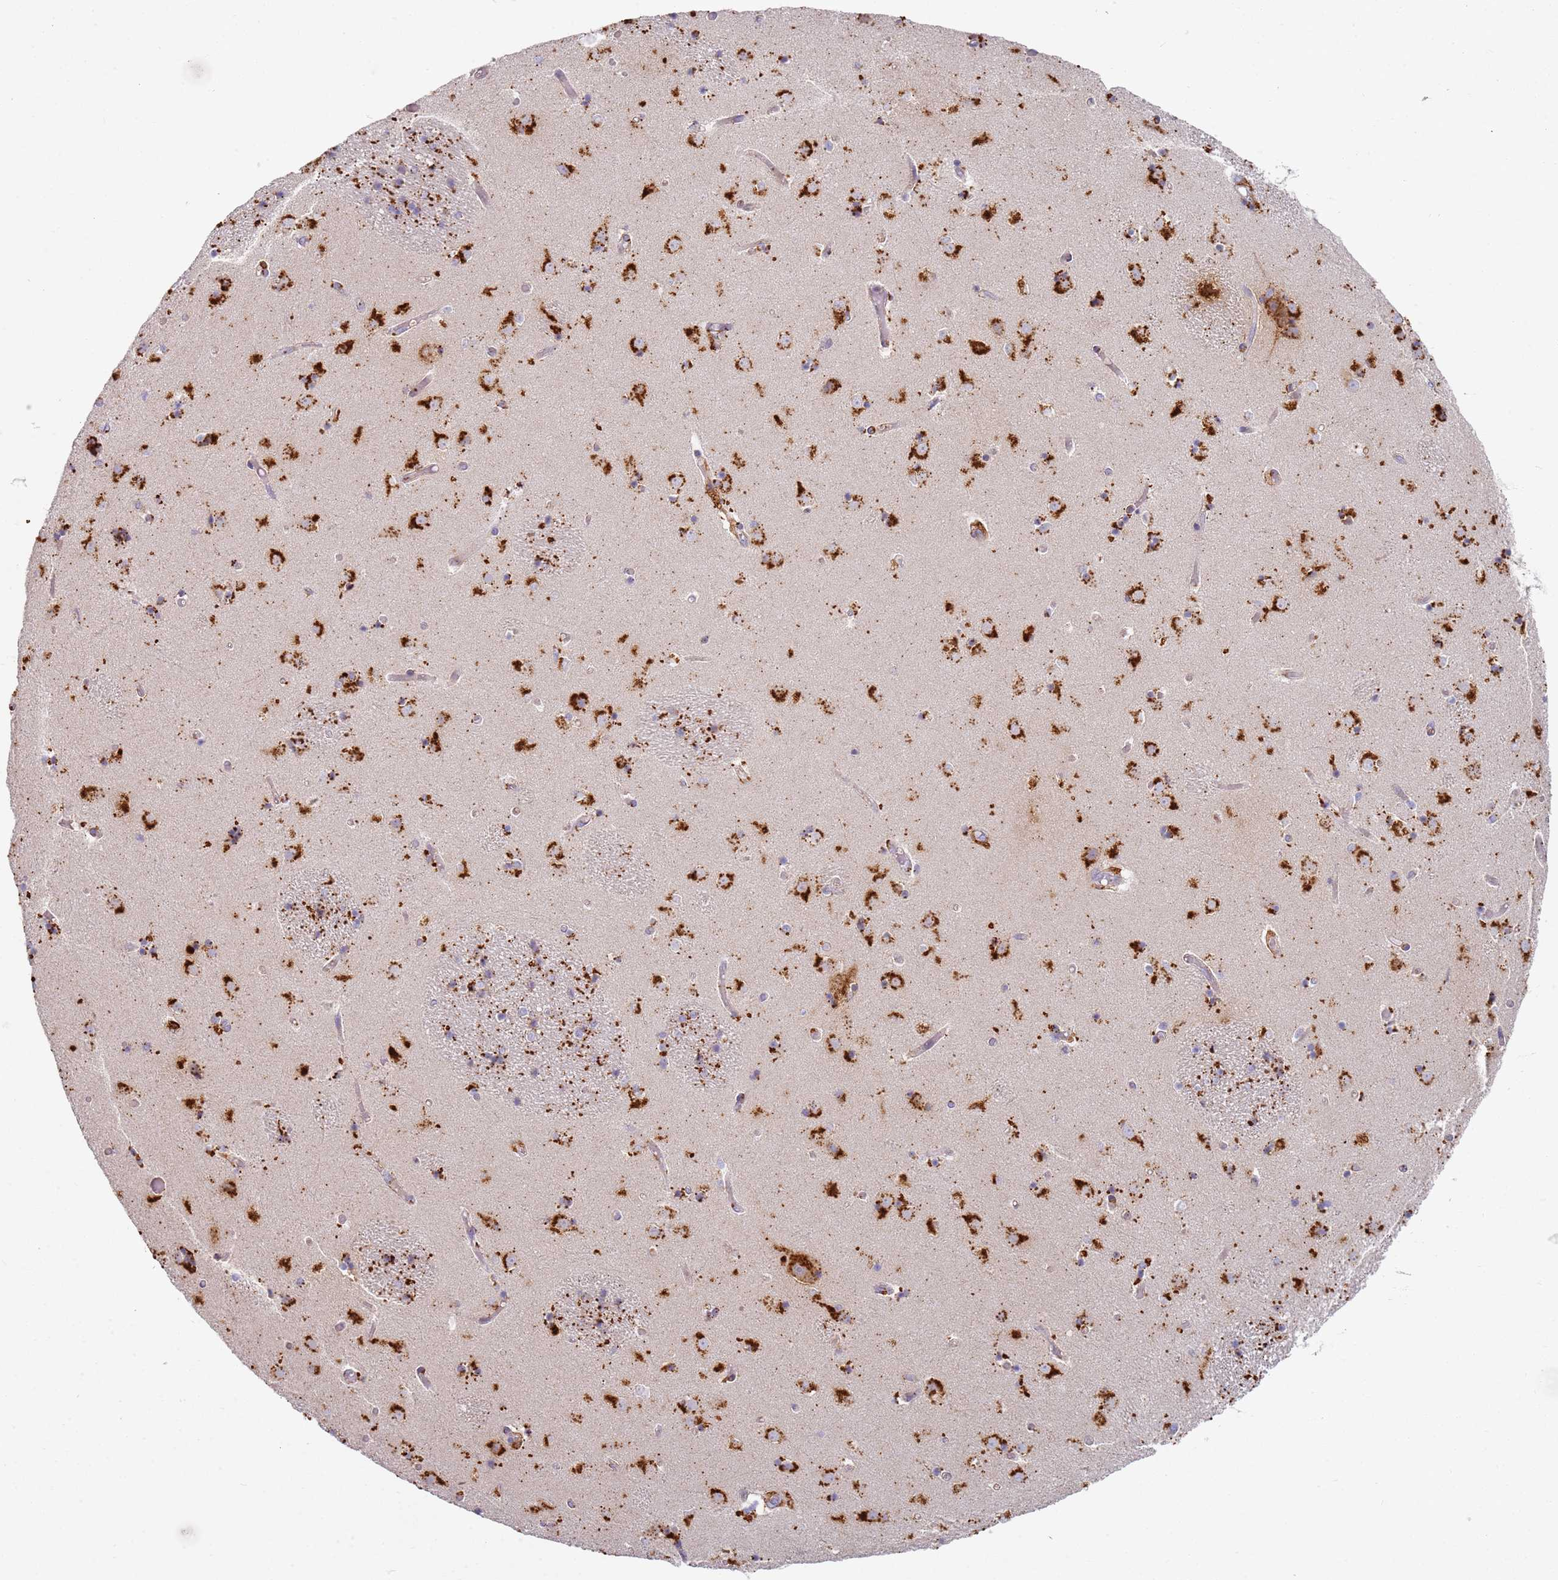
{"staining": {"intensity": "negative", "quantity": "none", "location": "none"}, "tissue": "caudate", "cell_type": "Glial cells", "image_type": "normal", "snomed": [{"axis": "morphology", "description": "Normal tissue, NOS"}, {"axis": "topography", "description": "Lateral ventricle wall"}], "caption": "Immunohistochemistry micrograph of unremarkable caudate: human caudate stained with DAB (3,3'-diaminobenzidine) exhibits no significant protein positivity in glial cells.", "gene": "TMEM229B", "patient": {"sex": "female", "age": 52}}